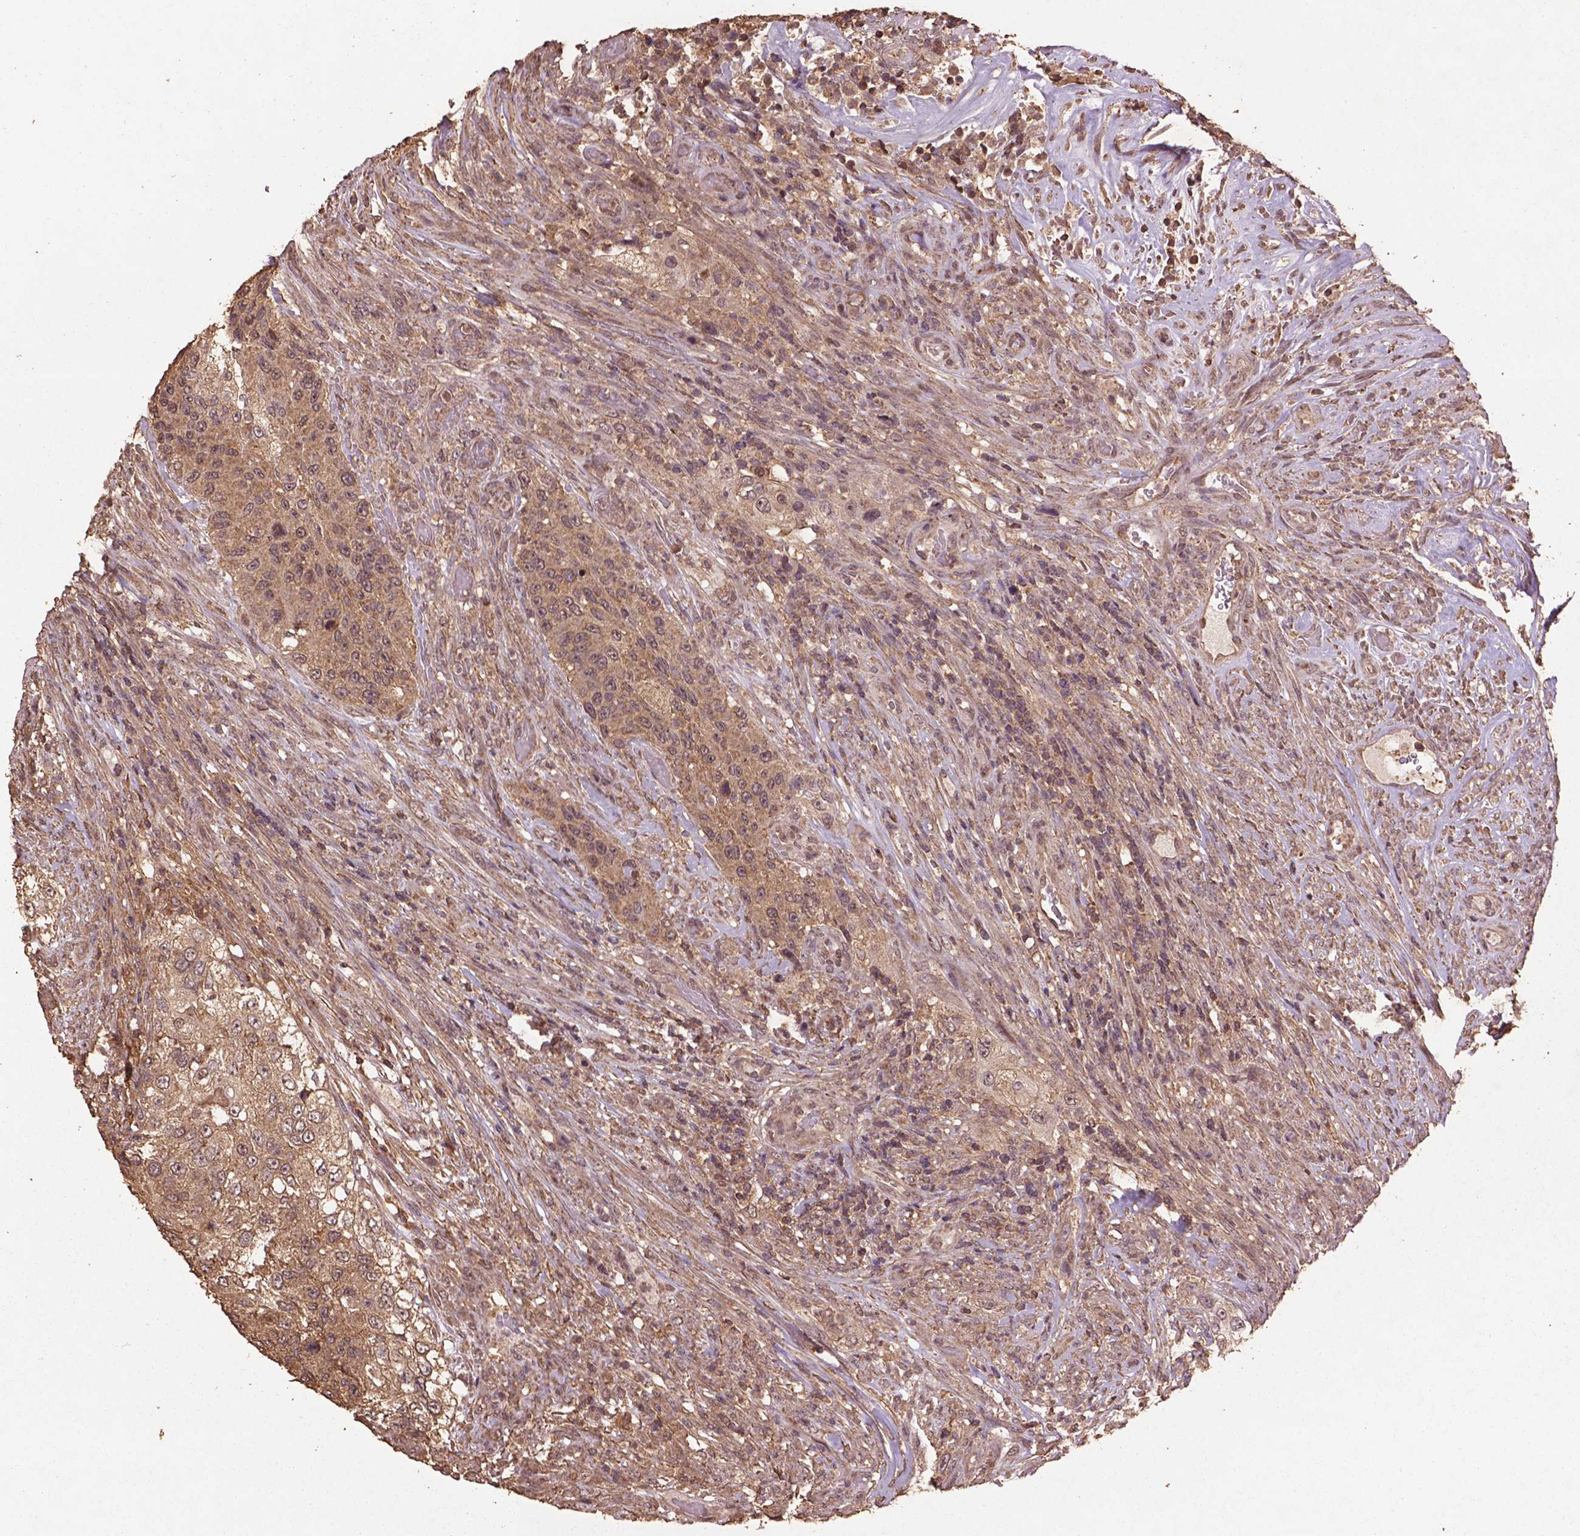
{"staining": {"intensity": "weak", "quantity": "25%-75%", "location": "cytoplasmic/membranous"}, "tissue": "urothelial cancer", "cell_type": "Tumor cells", "image_type": "cancer", "snomed": [{"axis": "morphology", "description": "Urothelial carcinoma, High grade"}, {"axis": "topography", "description": "Urinary bladder"}], "caption": "Urothelial cancer was stained to show a protein in brown. There is low levels of weak cytoplasmic/membranous expression in about 25%-75% of tumor cells.", "gene": "BABAM1", "patient": {"sex": "female", "age": 60}}